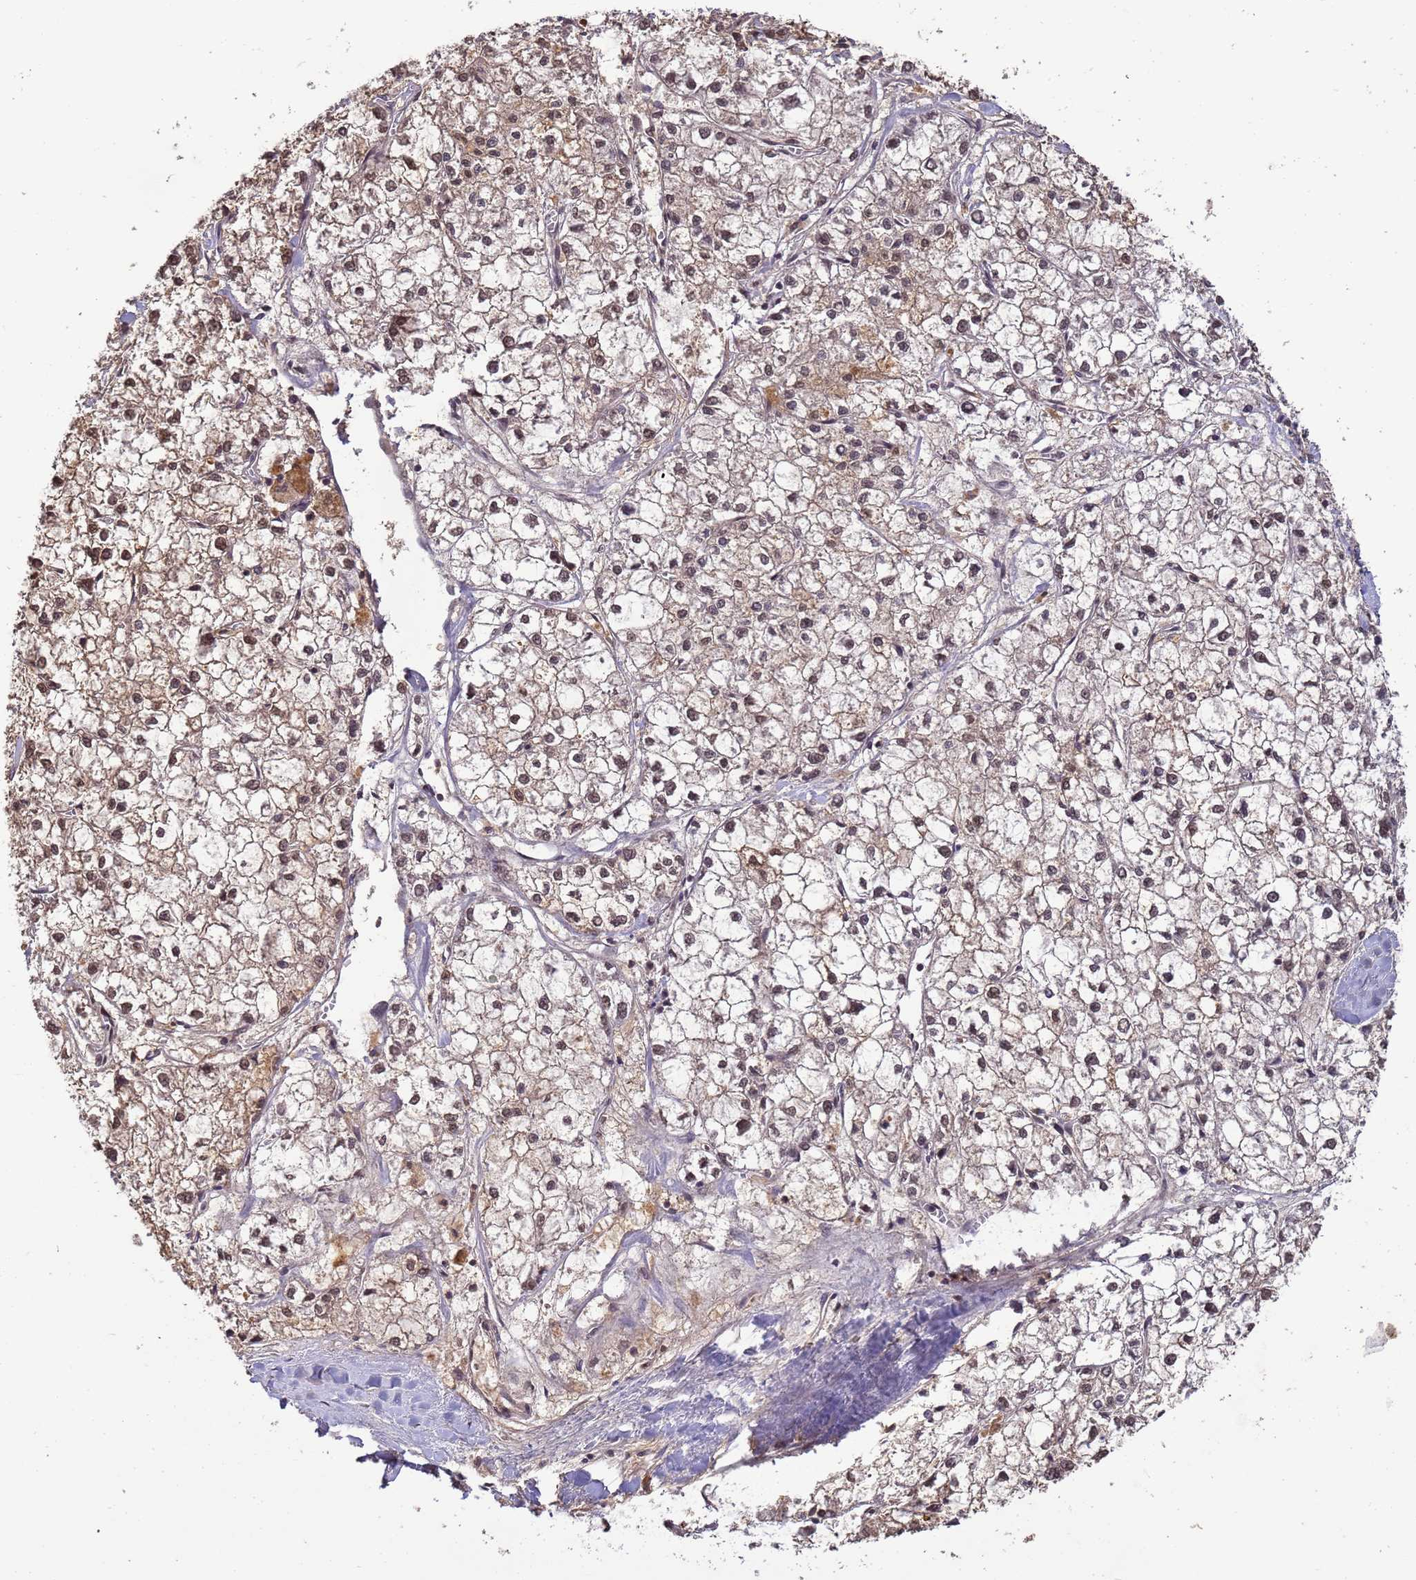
{"staining": {"intensity": "weak", "quantity": "<25%", "location": "cytoplasmic/membranous"}, "tissue": "liver cancer", "cell_type": "Tumor cells", "image_type": "cancer", "snomed": [{"axis": "morphology", "description": "Carcinoma, Hepatocellular, NOS"}, {"axis": "topography", "description": "Liver"}], "caption": "Tumor cells are negative for protein expression in human liver cancer. The staining is performed using DAB brown chromogen with nuclei counter-stained in using hematoxylin.", "gene": "MYL7", "patient": {"sex": "female", "age": 43}}